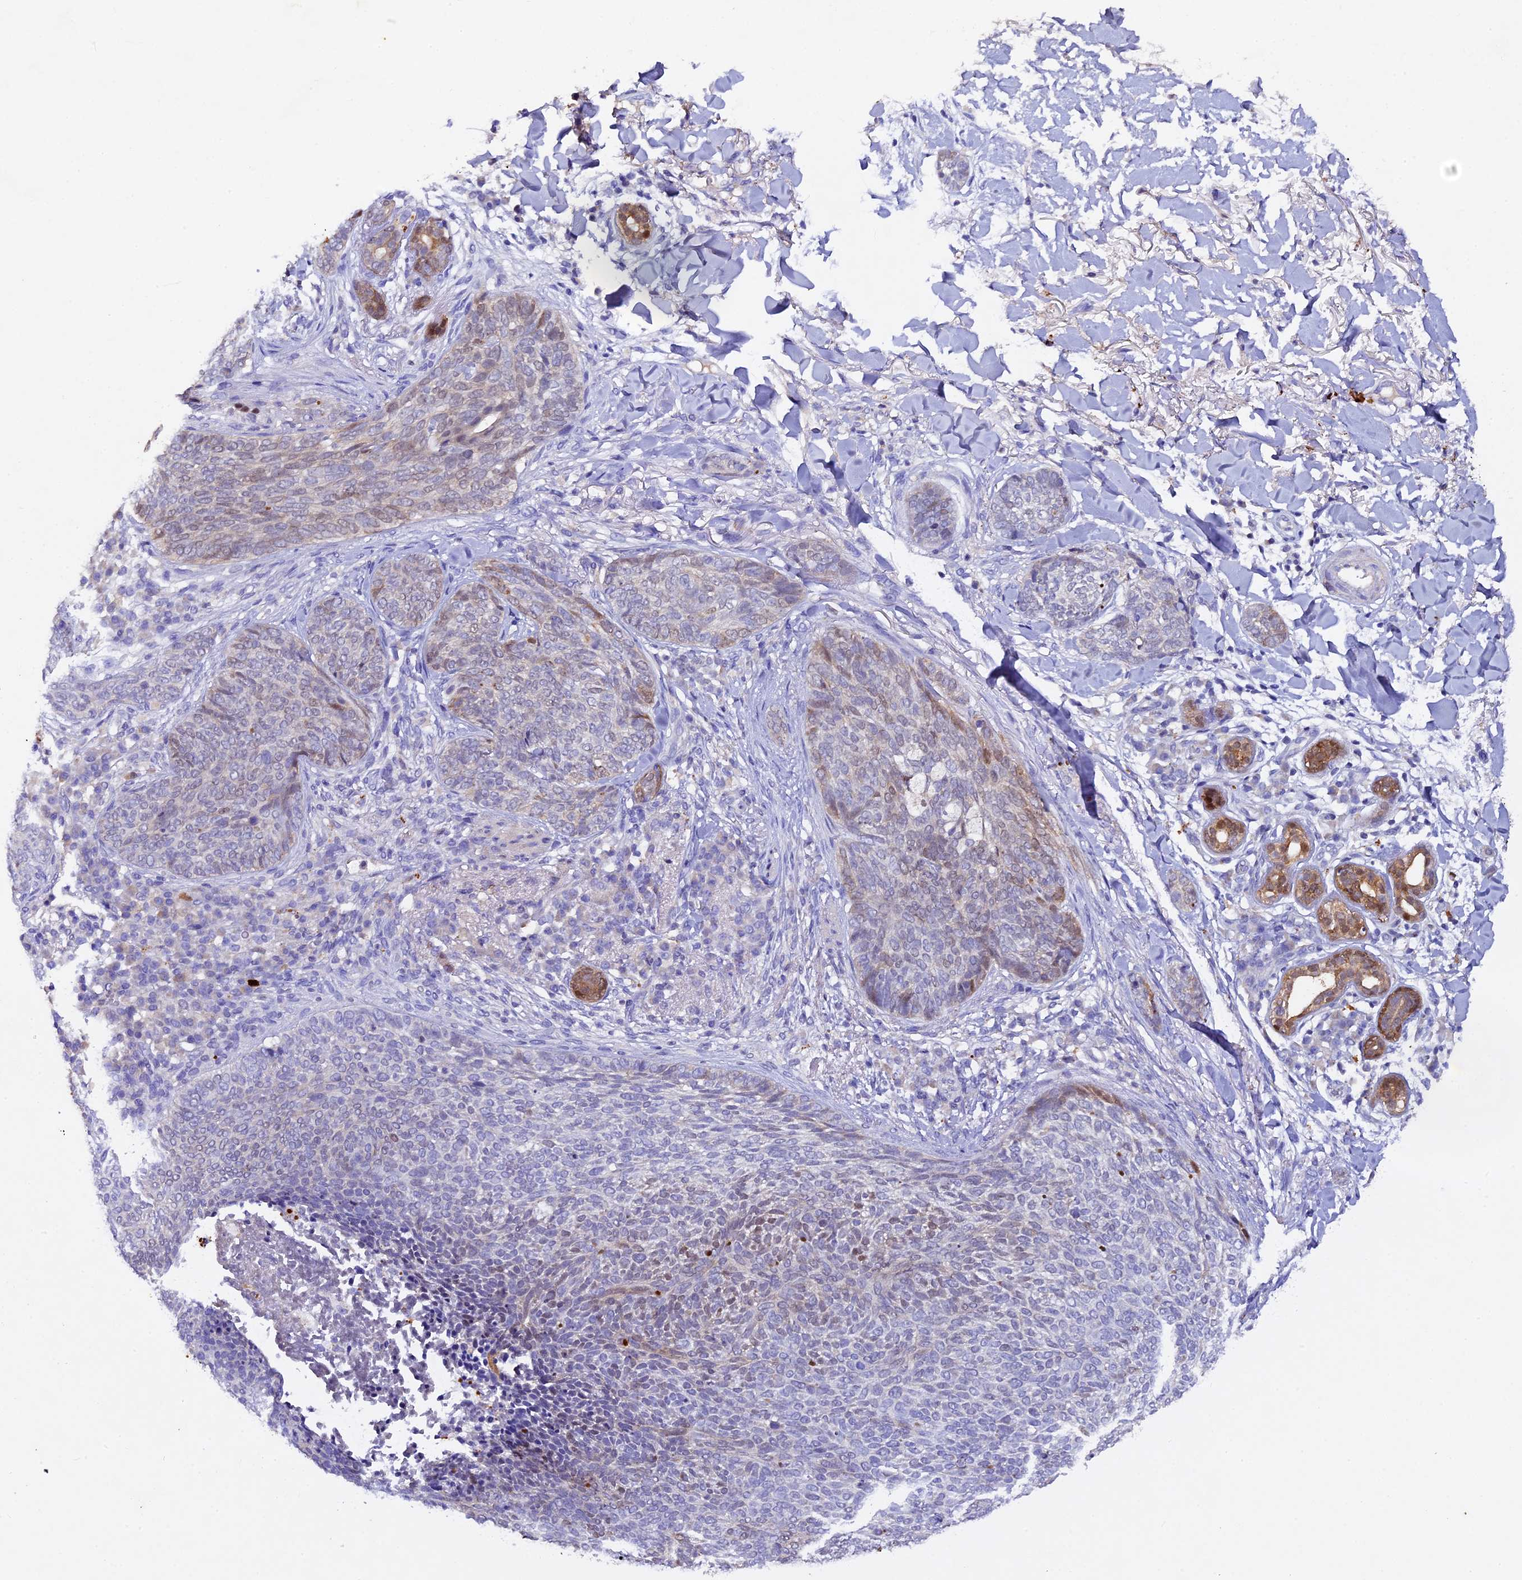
{"staining": {"intensity": "moderate", "quantity": "<25%", "location": "nuclear"}, "tissue": "skin cancer", "cell_type": "Tumor cells", "image_type": "cancer", "snomed": [{"axis": "morphology", "description": "Basal cell carcinoma"}, {"axis": "topography", "description": "Skin"}], "caption": "Protein expression analysis of human skin cancer reveals moderate nuclear expression in about <25% of tumor cells.", "gene": "TGDS", "patient": {"sex": "male", "age": 85}}